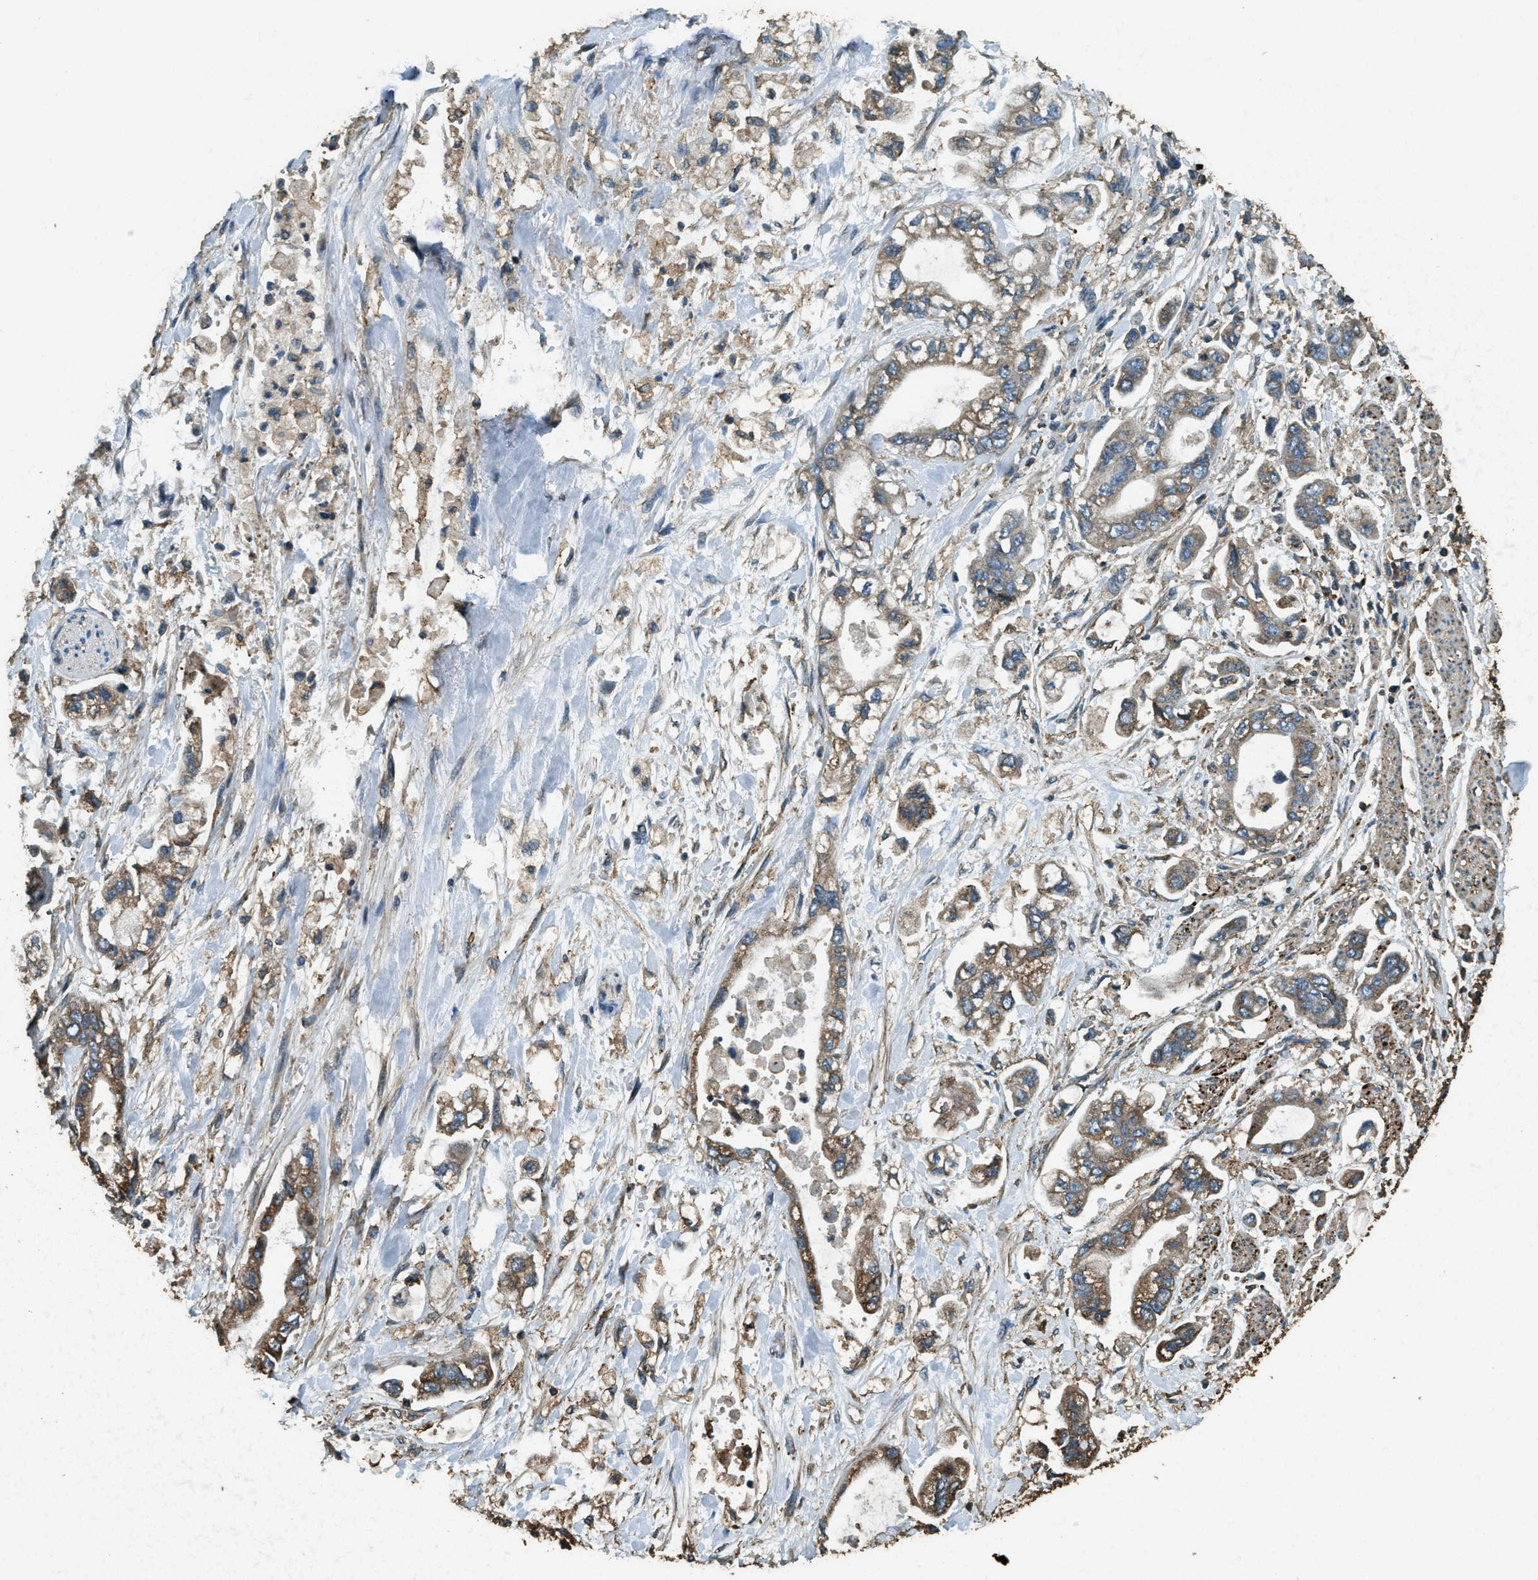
{"staining": {"intensity": "moderate", "quantity": ">75%", "location": "cytoplasmic/membranous"}, "tissue": "stomach cancer", "cell_type": "Tumor cells", "image_type": "cancer", "snomed": [{"axis": "morphology", "description": "Normal tissue, NOS"}, {"axis": "morphology", "description": "Adenocarcinoma, NOS"}, {"axis": "topography", "description": "Stomach"}], "caption": "Moderate cytoplasmic/membranous protein expression is identified in approximately >75% of tumor cells in stomach adenocarcinoma. The staining was performed using DAB (3,3'-diaminobenzidine), with brown indicating positive protein expression. Nuclei are stained blue with hematoxylin.", "gene": "ERGIC1", "patient": {"sex": "male", "age": 62}}